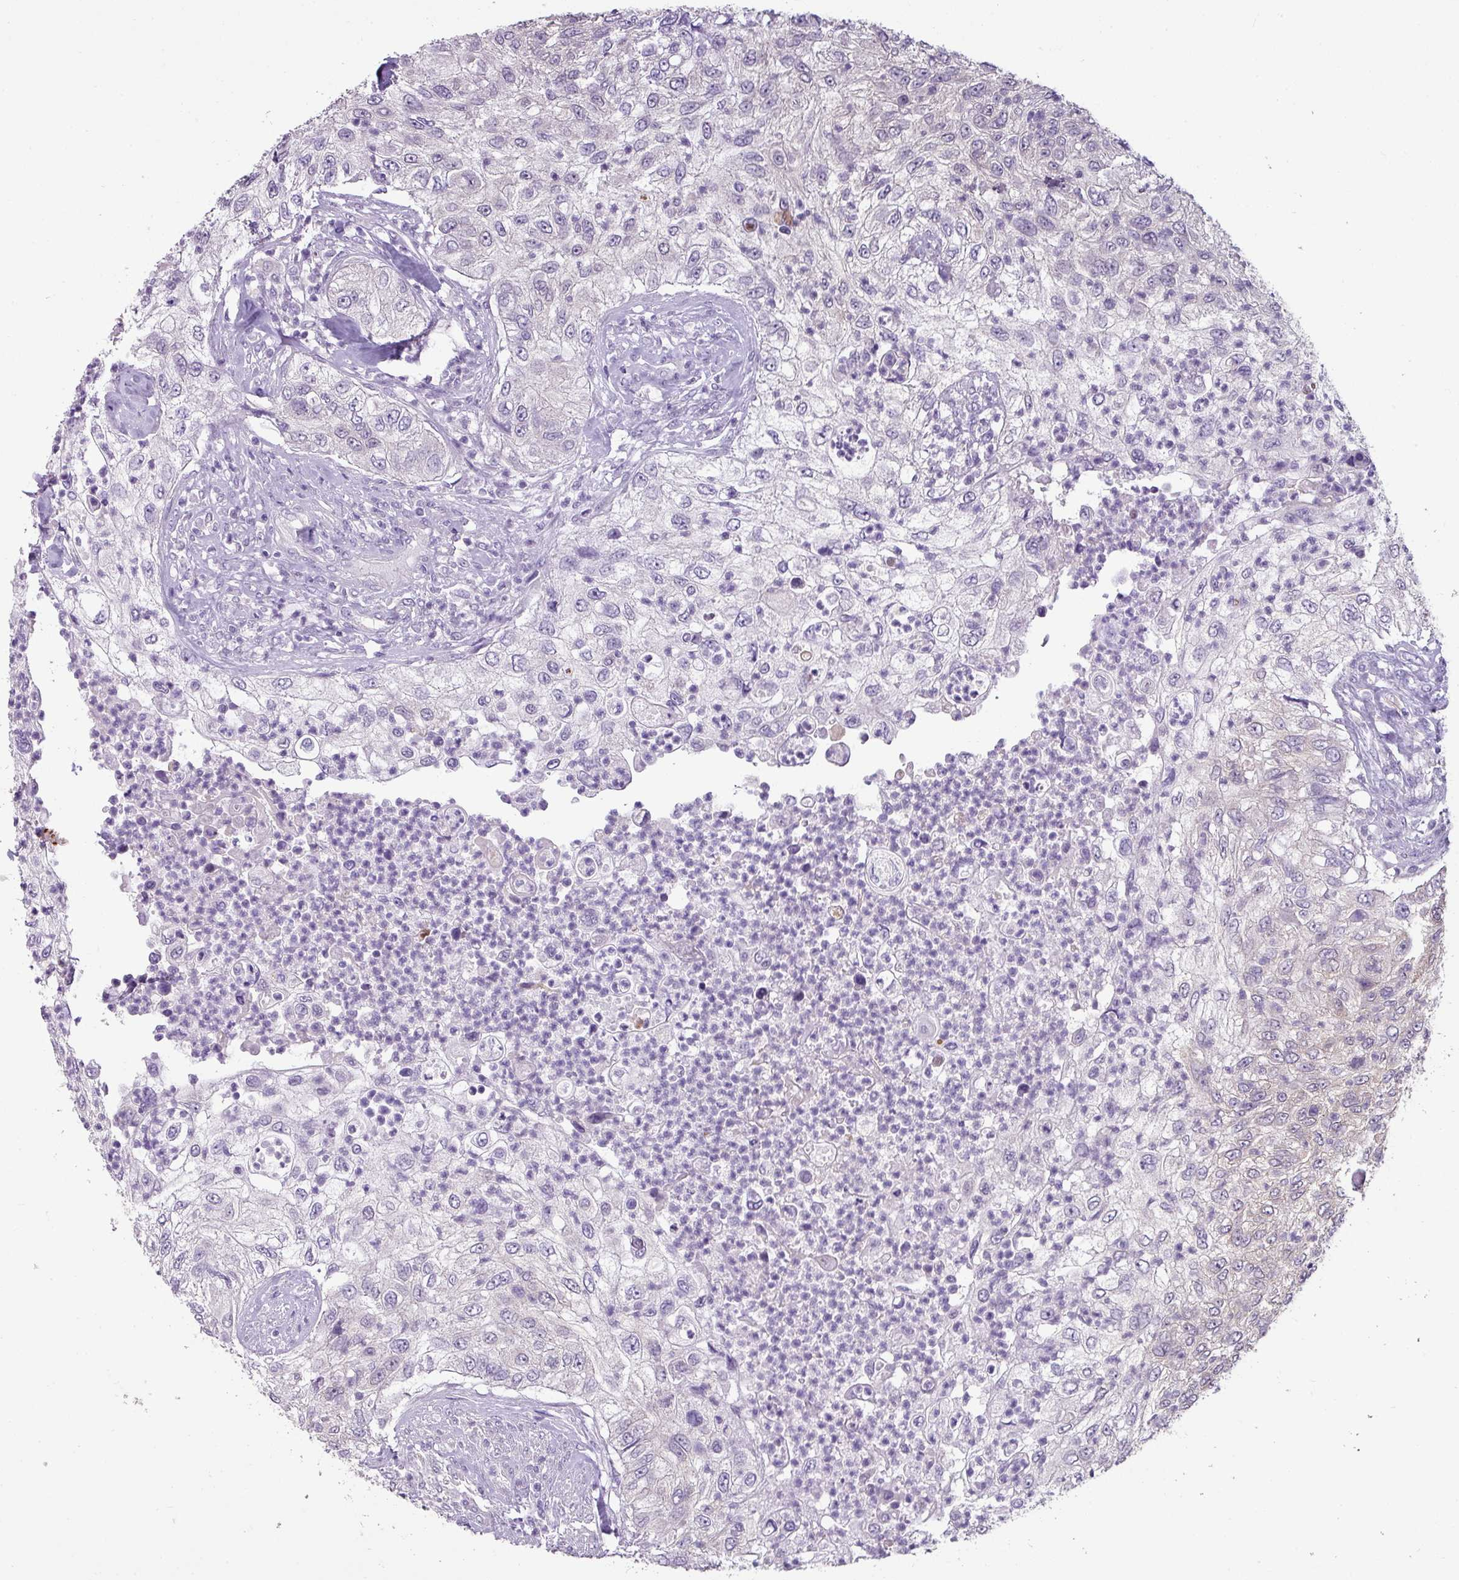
{"staining": {"intensity": "negative", "quantity": "none", "location": "none"}, "tissue": "urothelial cancer", "cell_type": "Tumor cells", "image_type": "cancer", "snomed": [{"axis": "morphology", "description": "Urothelial carcinoma, High grade"}, {"axis": "topography", "description": "Urinary bladder"}], "caption": "There is no significant expression in tumor cells of high-grade urothelial carcinoma.", "gene": "TTLL12", "patient": {"sex": "female", "age": 60}}